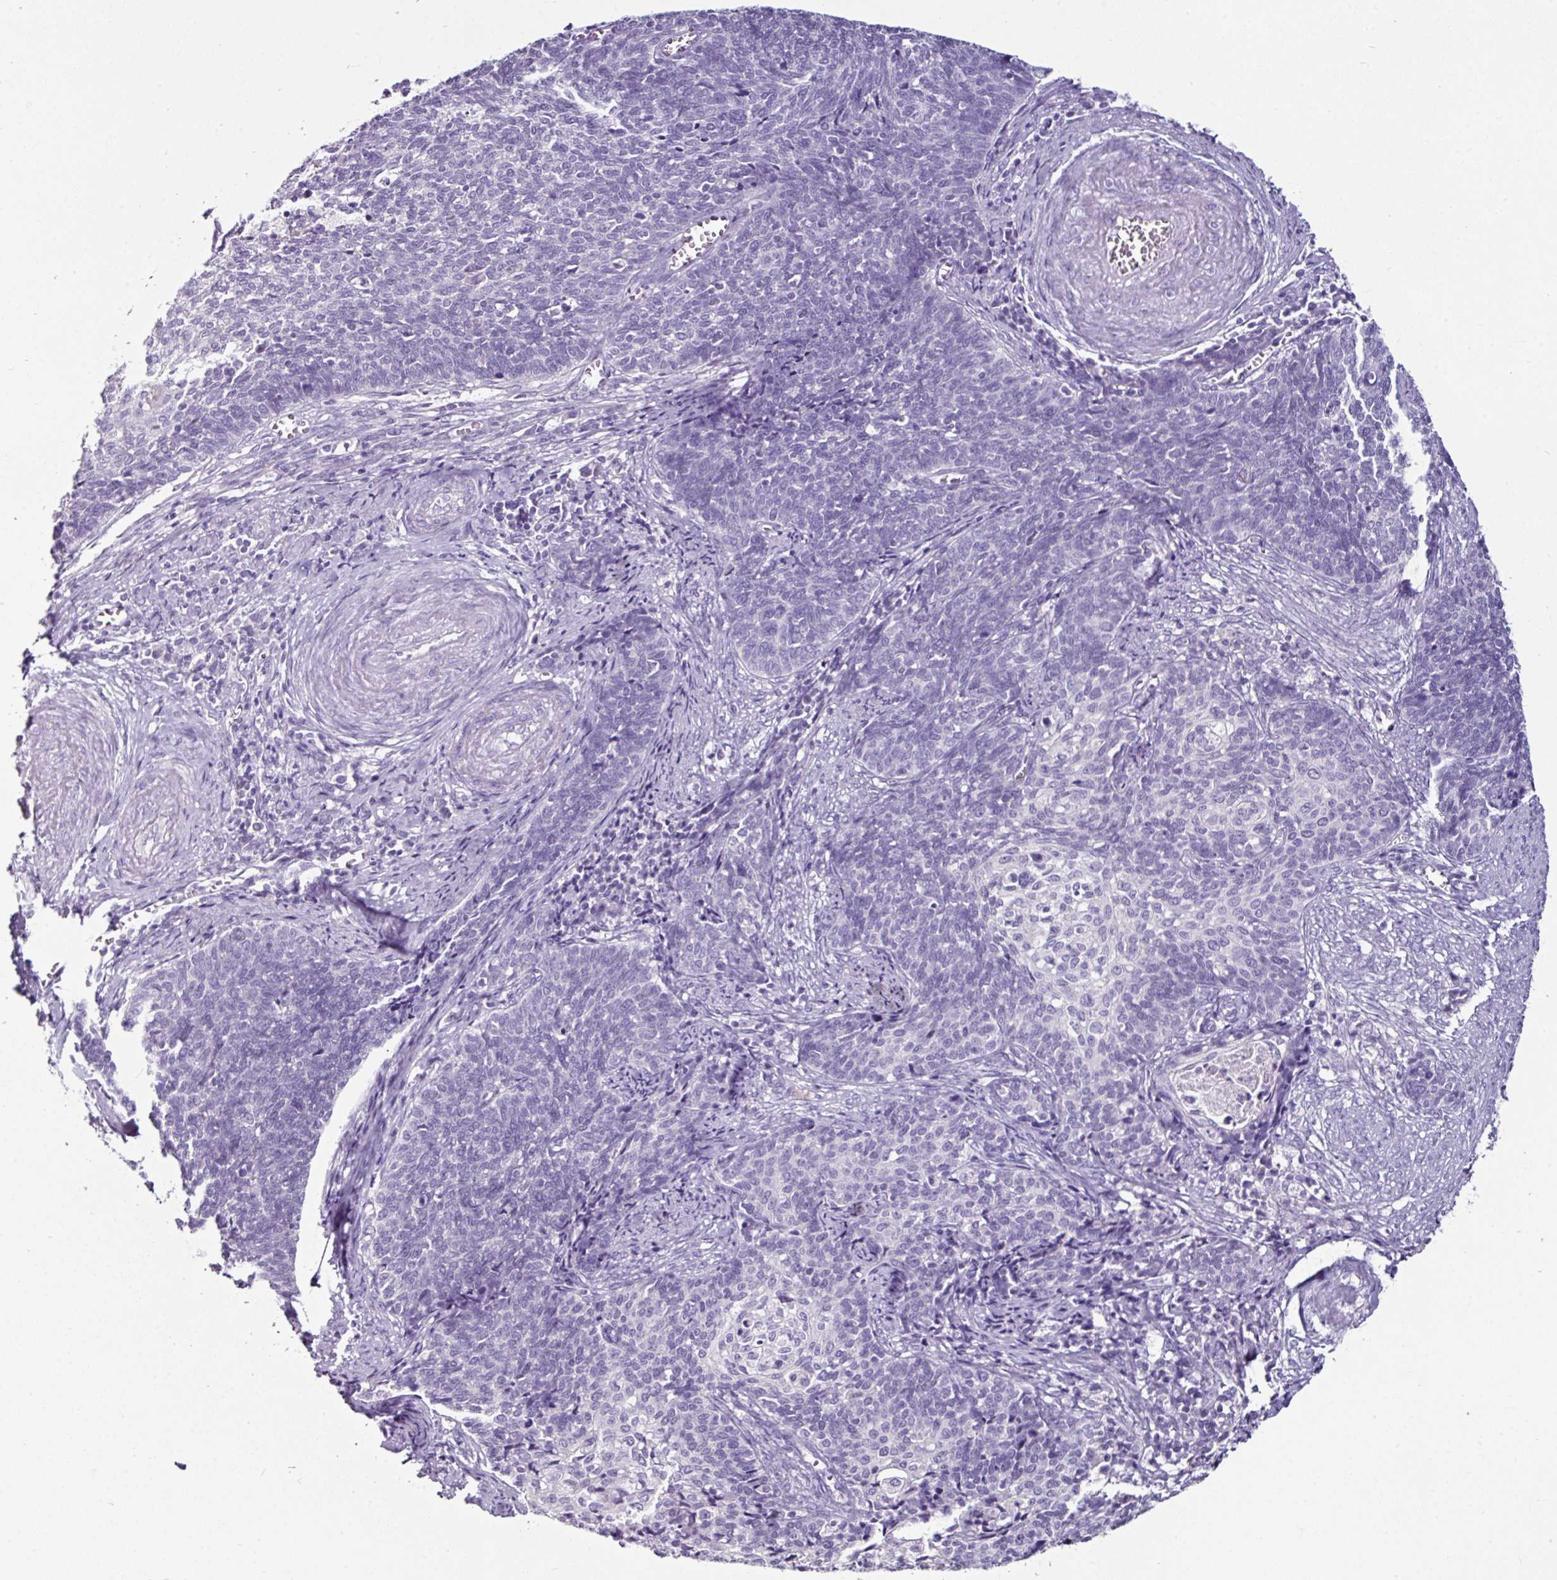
{"staining": {"intensity": "negative", "quantity": "none", "location": "none"}, "tissue": "cervical cancer", "cell_type": "Tumor cells", "image_type": "cancer", "snomed": [{"axis": "morphology", "description": "Squamous cell carcinoma, NOS"}, {"axis": "topography", "description": "Cervix"}], "caption": "This is an IHC histopathology image of cervical squamous cell carcinoma. There is no expression in tumor cells.", "gene": "GLP2R", "patient": {"sex": "female", "age": 39}}